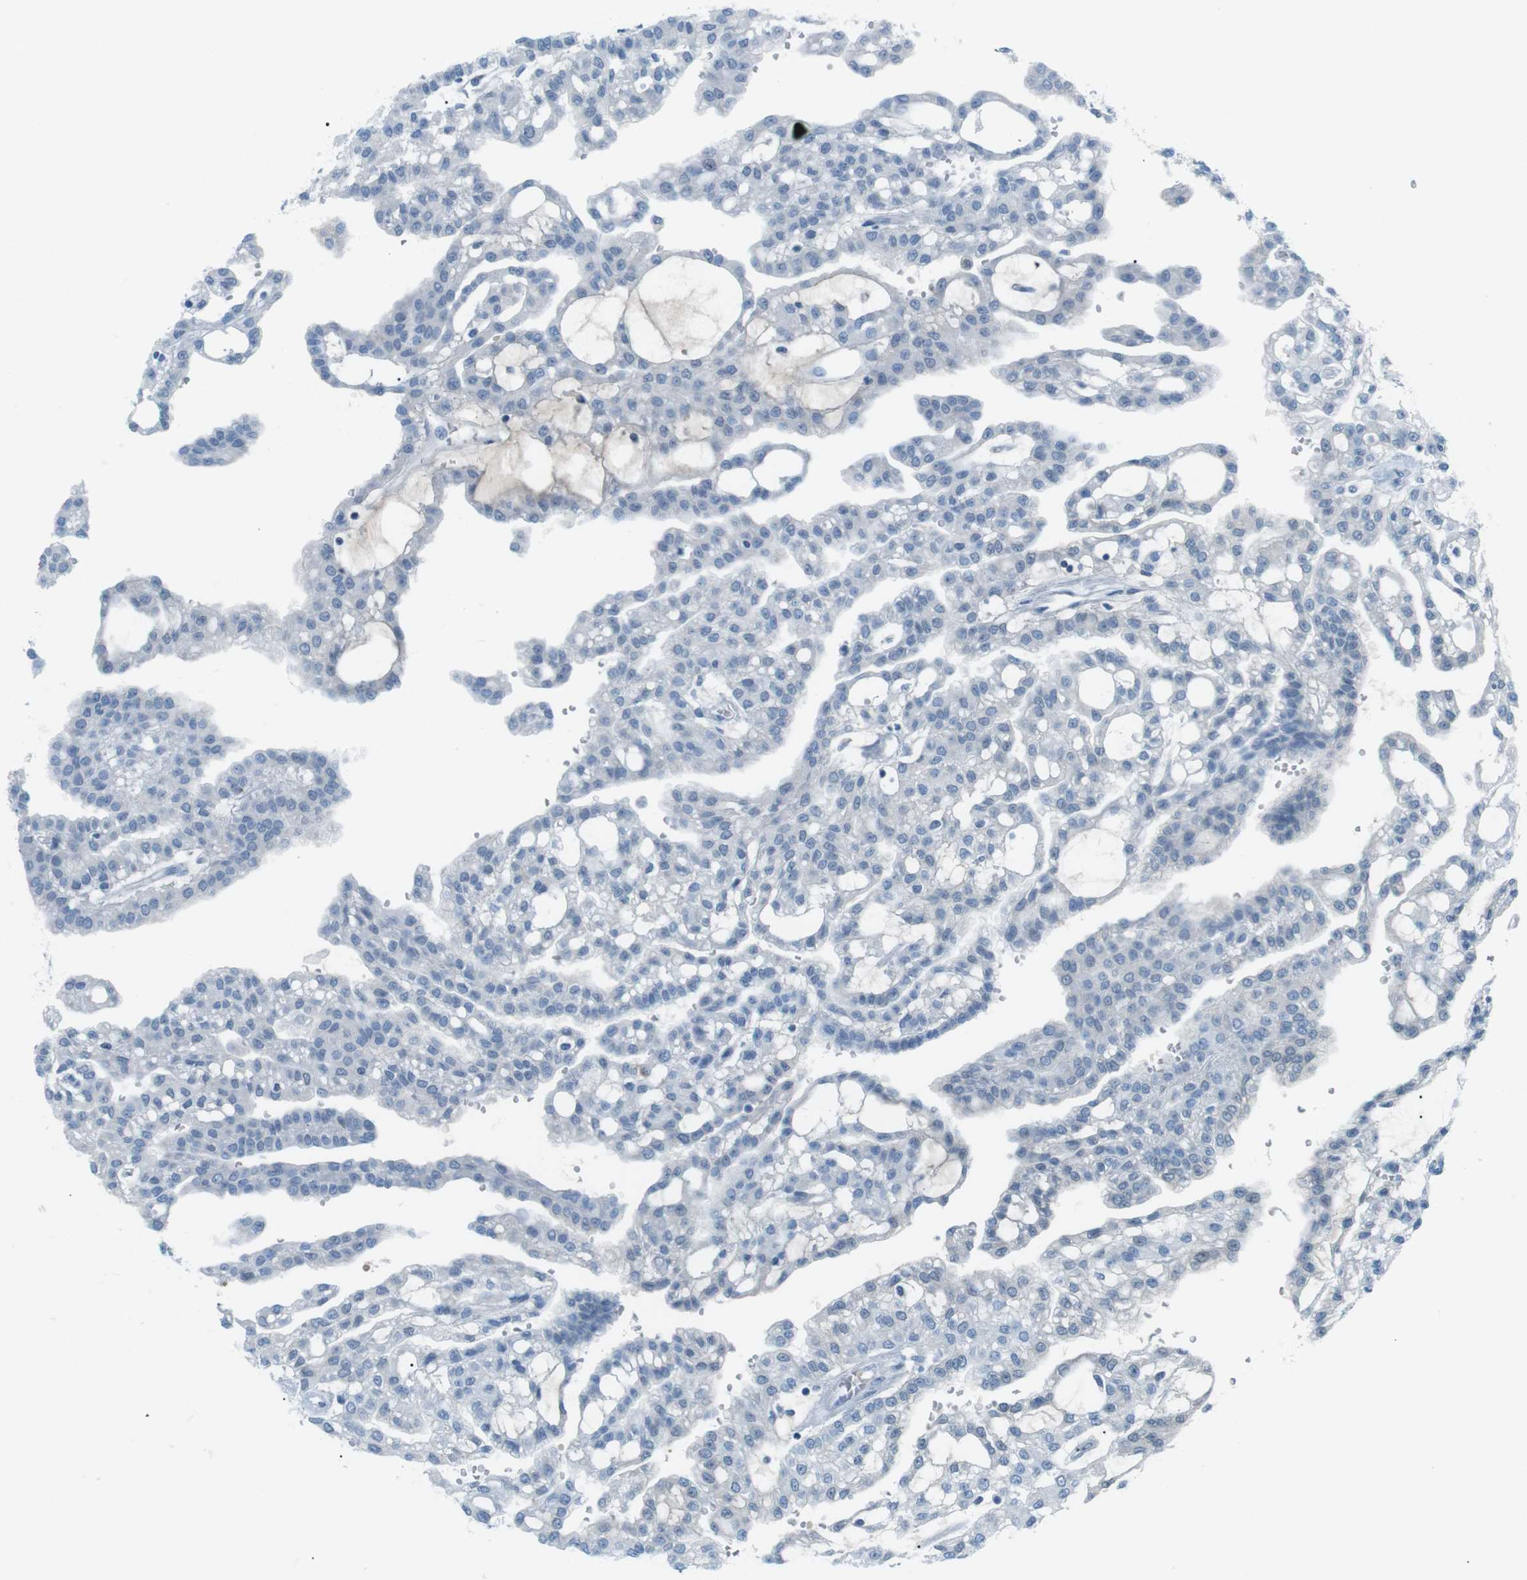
{"staining": {"intensity": "negative", "quantity": "none", "location": "none"}, "tissue": "renal cancer", "cell_type": "Tumor cells", "image_type": "cancer", "snomed": [{"axis": "morphology", "description": "Adenocarcinoma, NOS"}, {"axis": "topography", "description": "Kidney"}], "caption": "This is an IHC histopathology image of human renal cancer (adenocarcinoma). There is no positivity in tumor cells.", "gene": "AZGP1", "patient": {"sex": "male", "age": 63}}